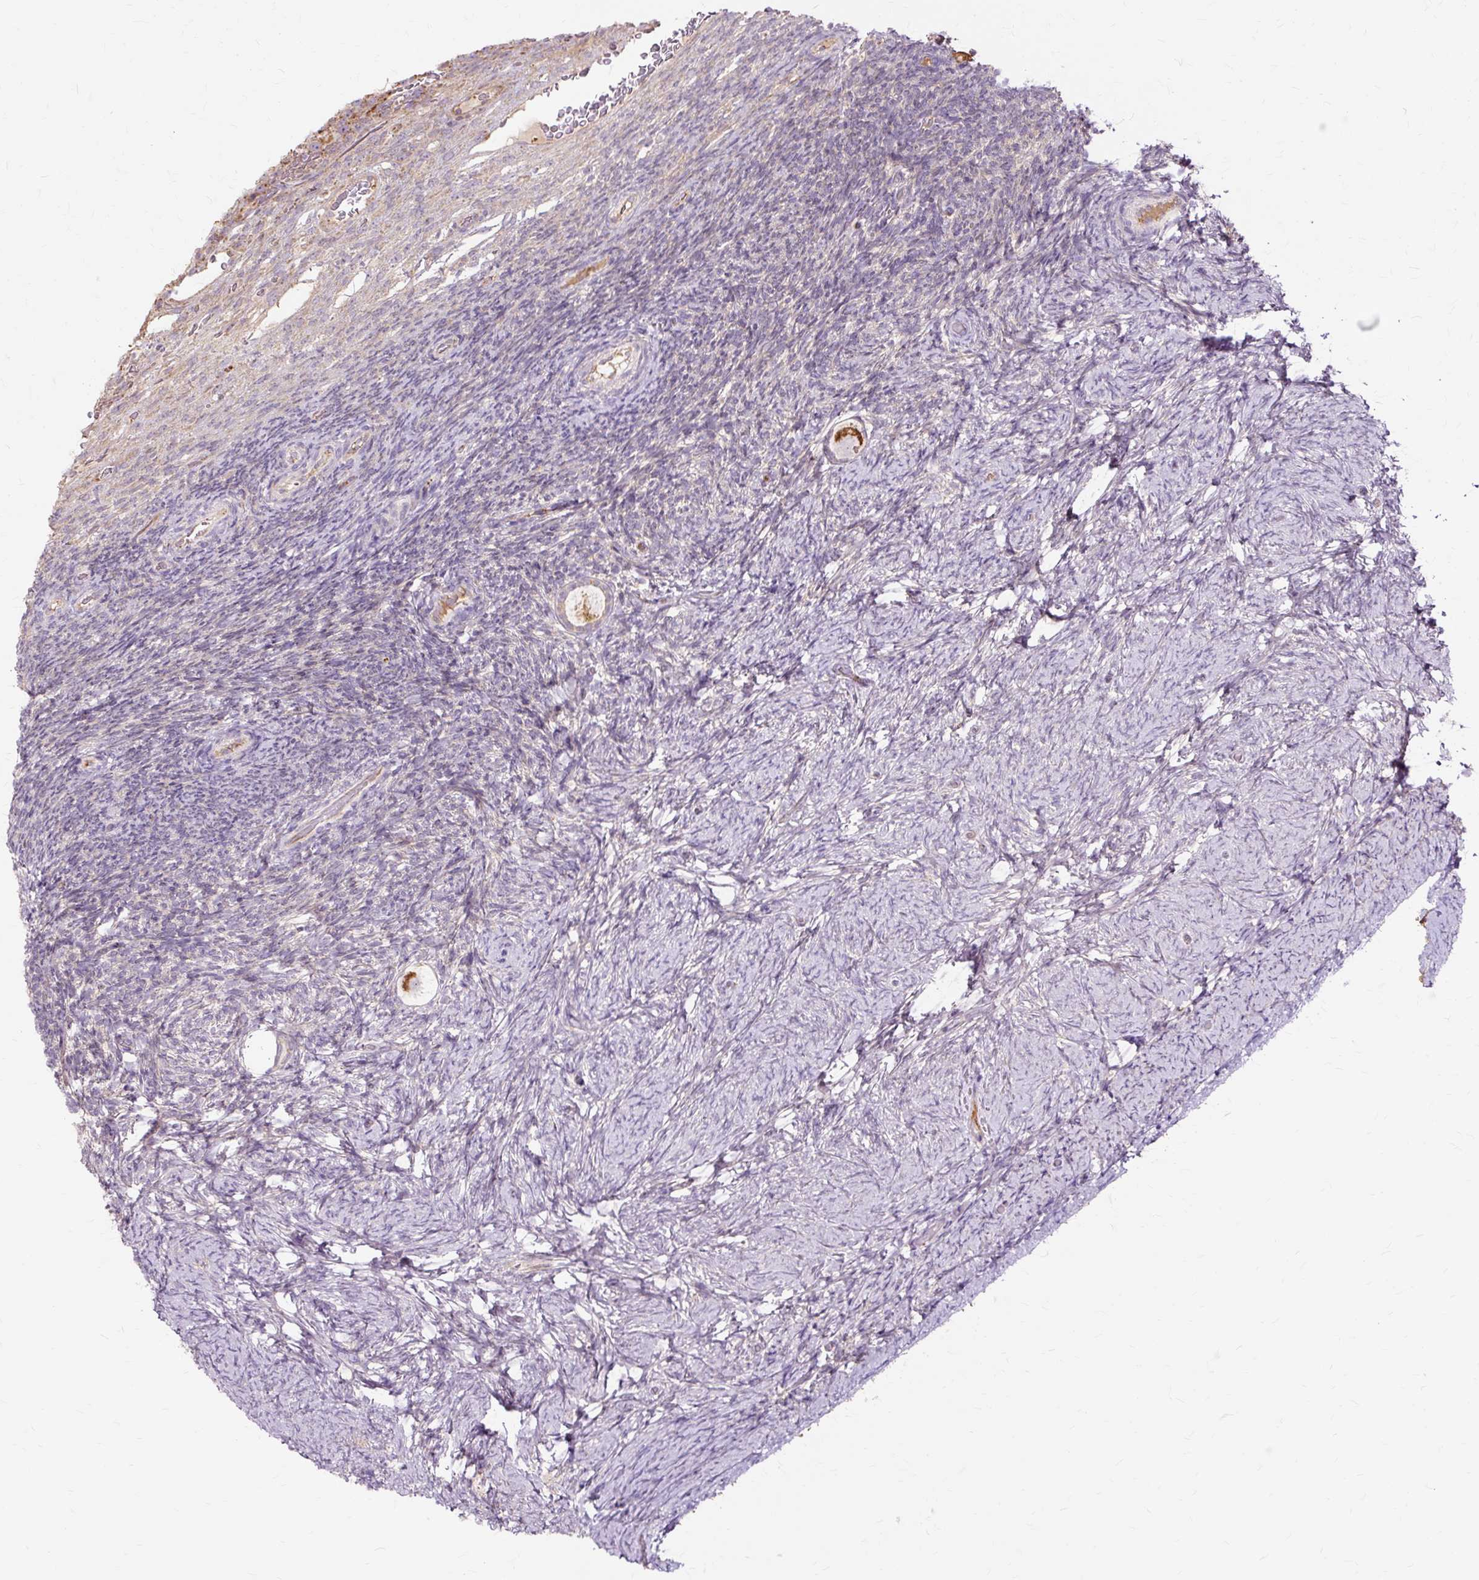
{"staining": {"intensity": "moderate", "quantity": ">75%", "location": "cytoplasmic/membranous"}, "tissue": "ovary", "cell_type": "Follicle cells", "image_type": "normal", "snomed": [{"axis": "morphology", "description": "Normal tissue, NOS"}, {"axis": "topography", "description": "Ovary"}], "caption": "IHC image of benign ovary: ovary stained using IHC shows medium levels of moderate protein expression localized specifically in the cytoplasmic/membranous of follicle cells, appearing as a cytoplasmic/membranous brown color.", "gene": "PDZD2", "patient": {"sex": "female", "age": 34}}